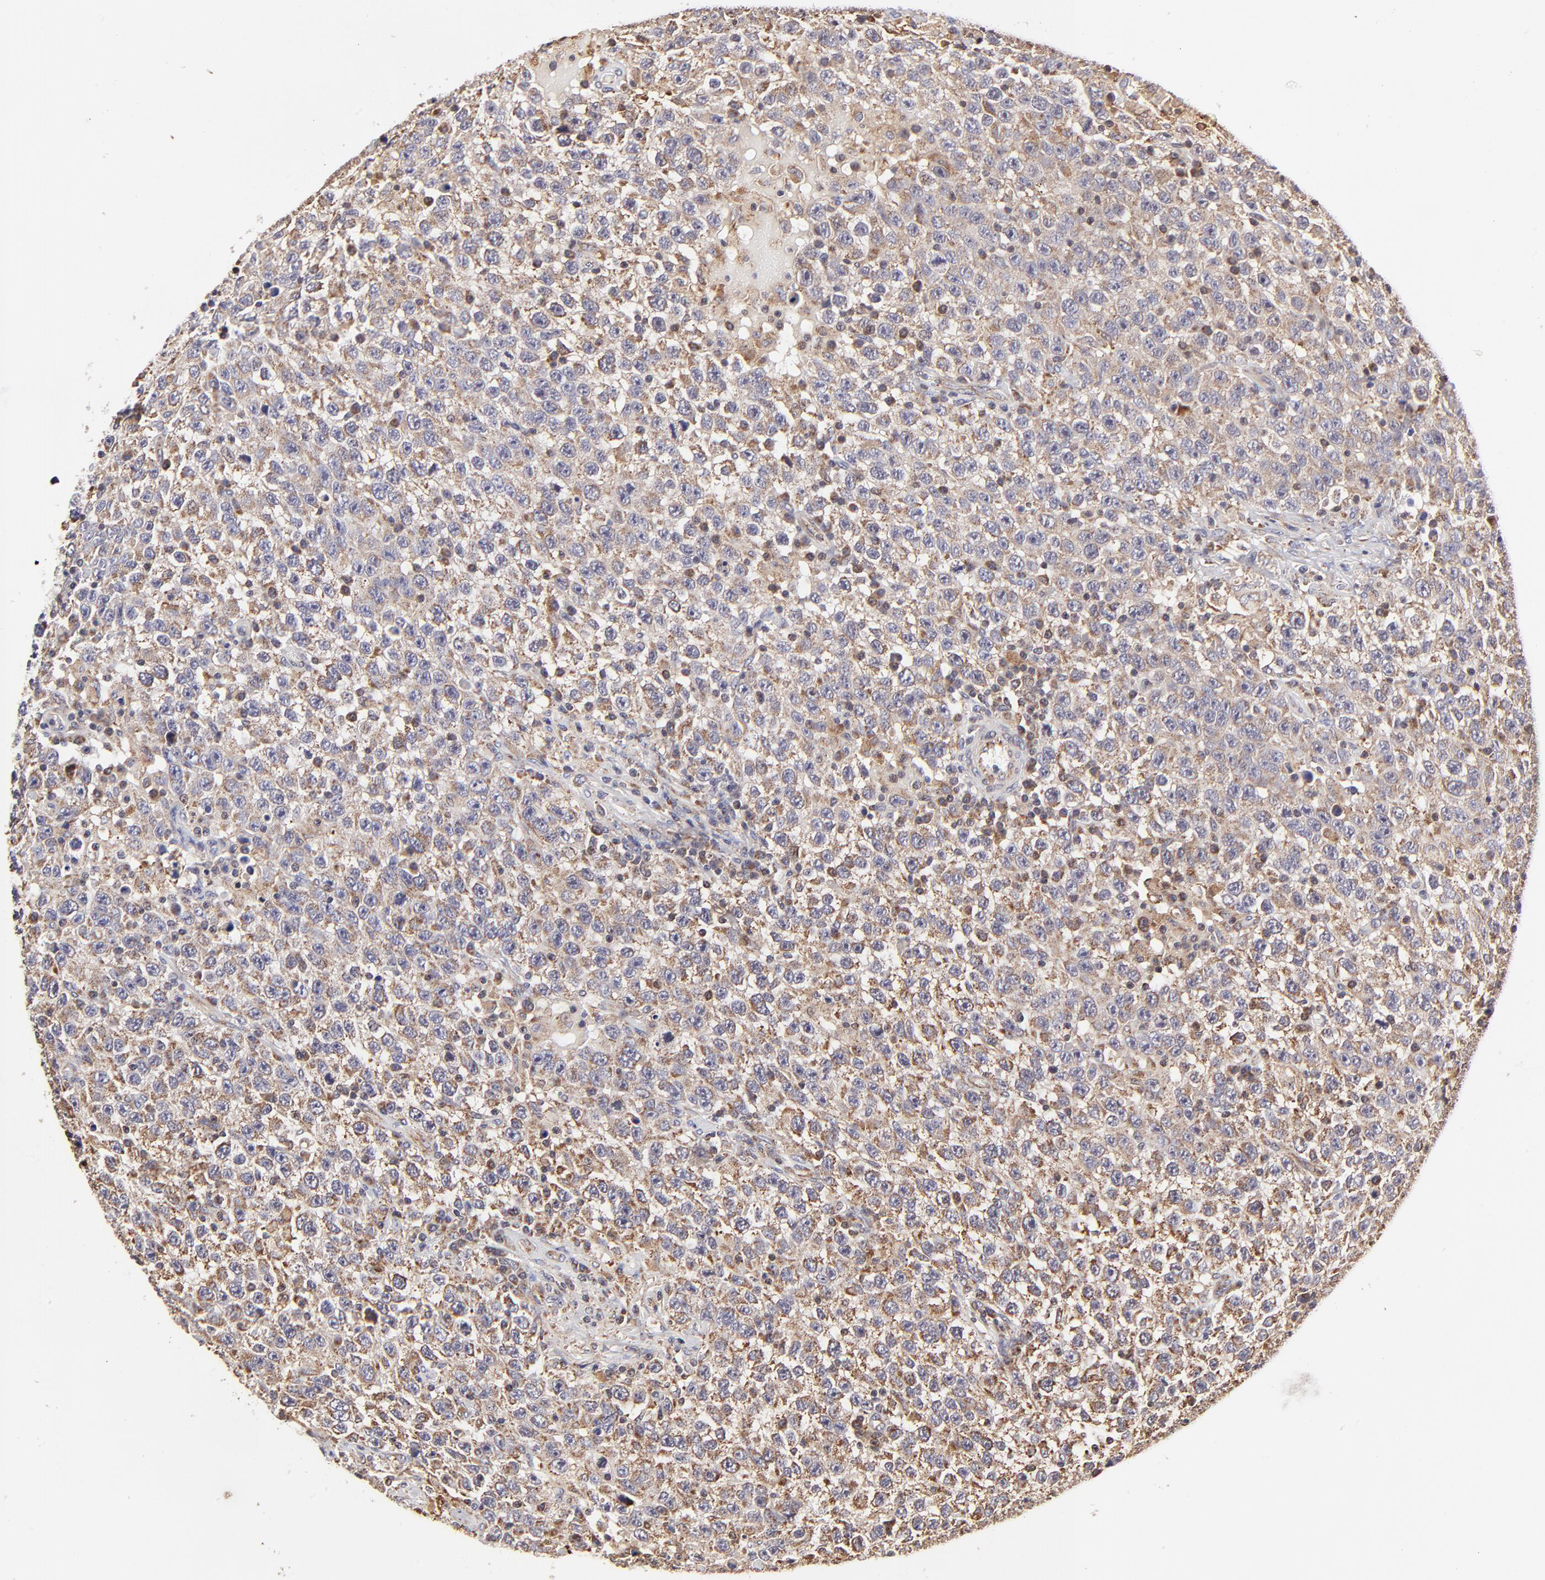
{"staining": {"intensity": "weak", "quantity": ">75%", "location": "cytoplasmic/membranous"}, "tissue": "testis cancer", "cell_type": "Tumor cells", "image_type": "cancer", "snomed": [{"axis": "morphology", "description": "Seminoma, NOS"}, {"axis": "topography", "description": "Testis"}], "caption": "The histopathology image reveals immunohistochemical staining of testis seminoma. There is weak cytoplasmic/membranous positivity is appreciated in approximately >75% of tumor cells.", "gene": "MAP2K7", "patient": {"sex": "male", "age": 41}}